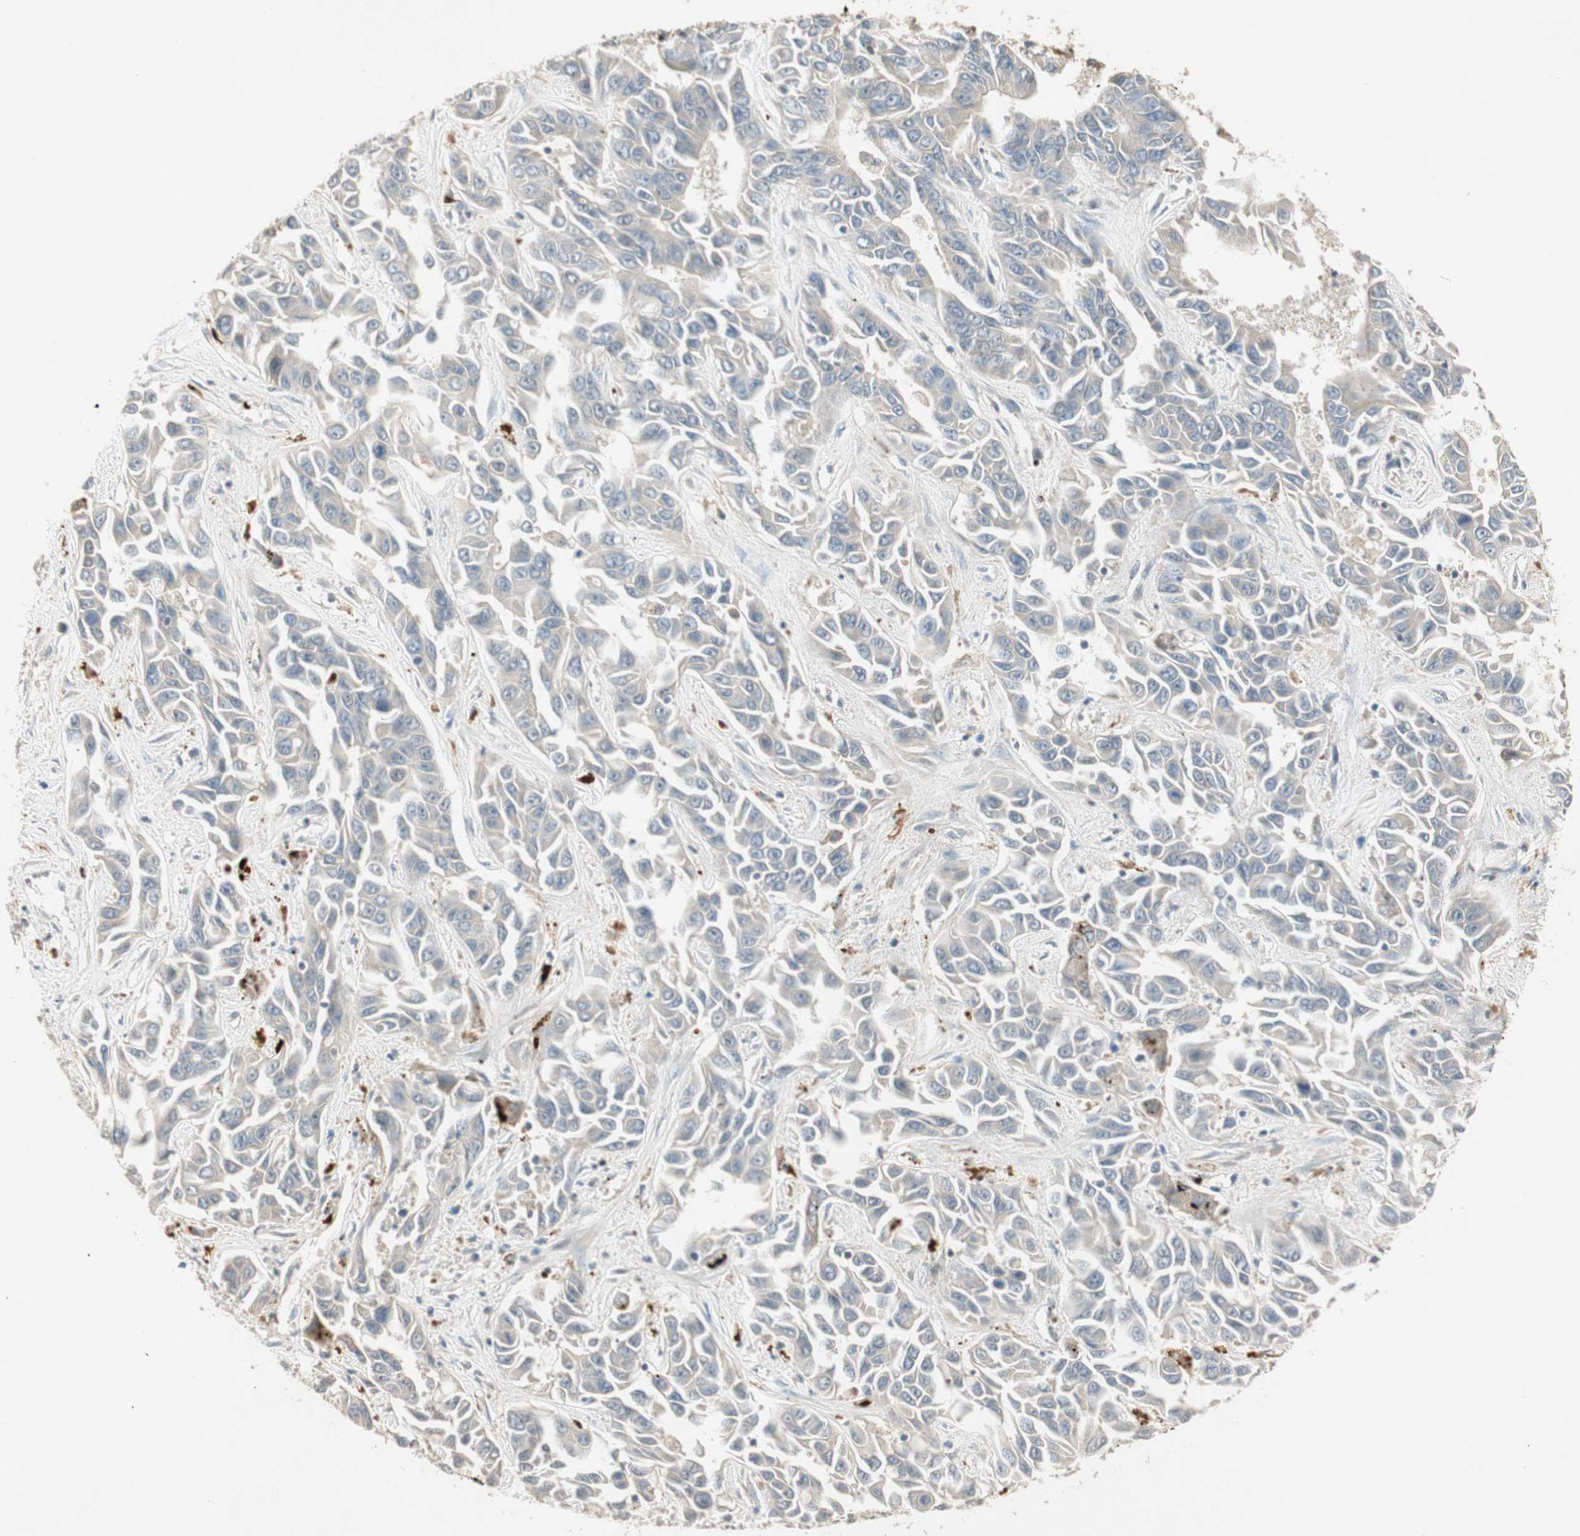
{"staining": {"intensity": "weak", "quantity": ">75%", "location": "cytoplasmic/membranous"}, "tissue": "liver cancer", "cell_type": "Tumor cells", "image_type": "cancer", "snomed": [{"axis": "morphology", "description": "Cholangiocarcinoma"}, {"axis": "topography", "description": "Liver"}], "caption": "IHC photomicrograph of neoplastic tissue: liver cholangiocarcinoma stained using immunohistochemistry (IHC) reveals low levels of weak protein expression localized specifically in the cytoplasmic/membranous of tumor cells, appearing as a cytoplasmic/membranous brown color.", "gene": "ACSL5", "patient": {"sex": "female", "age": 52}}